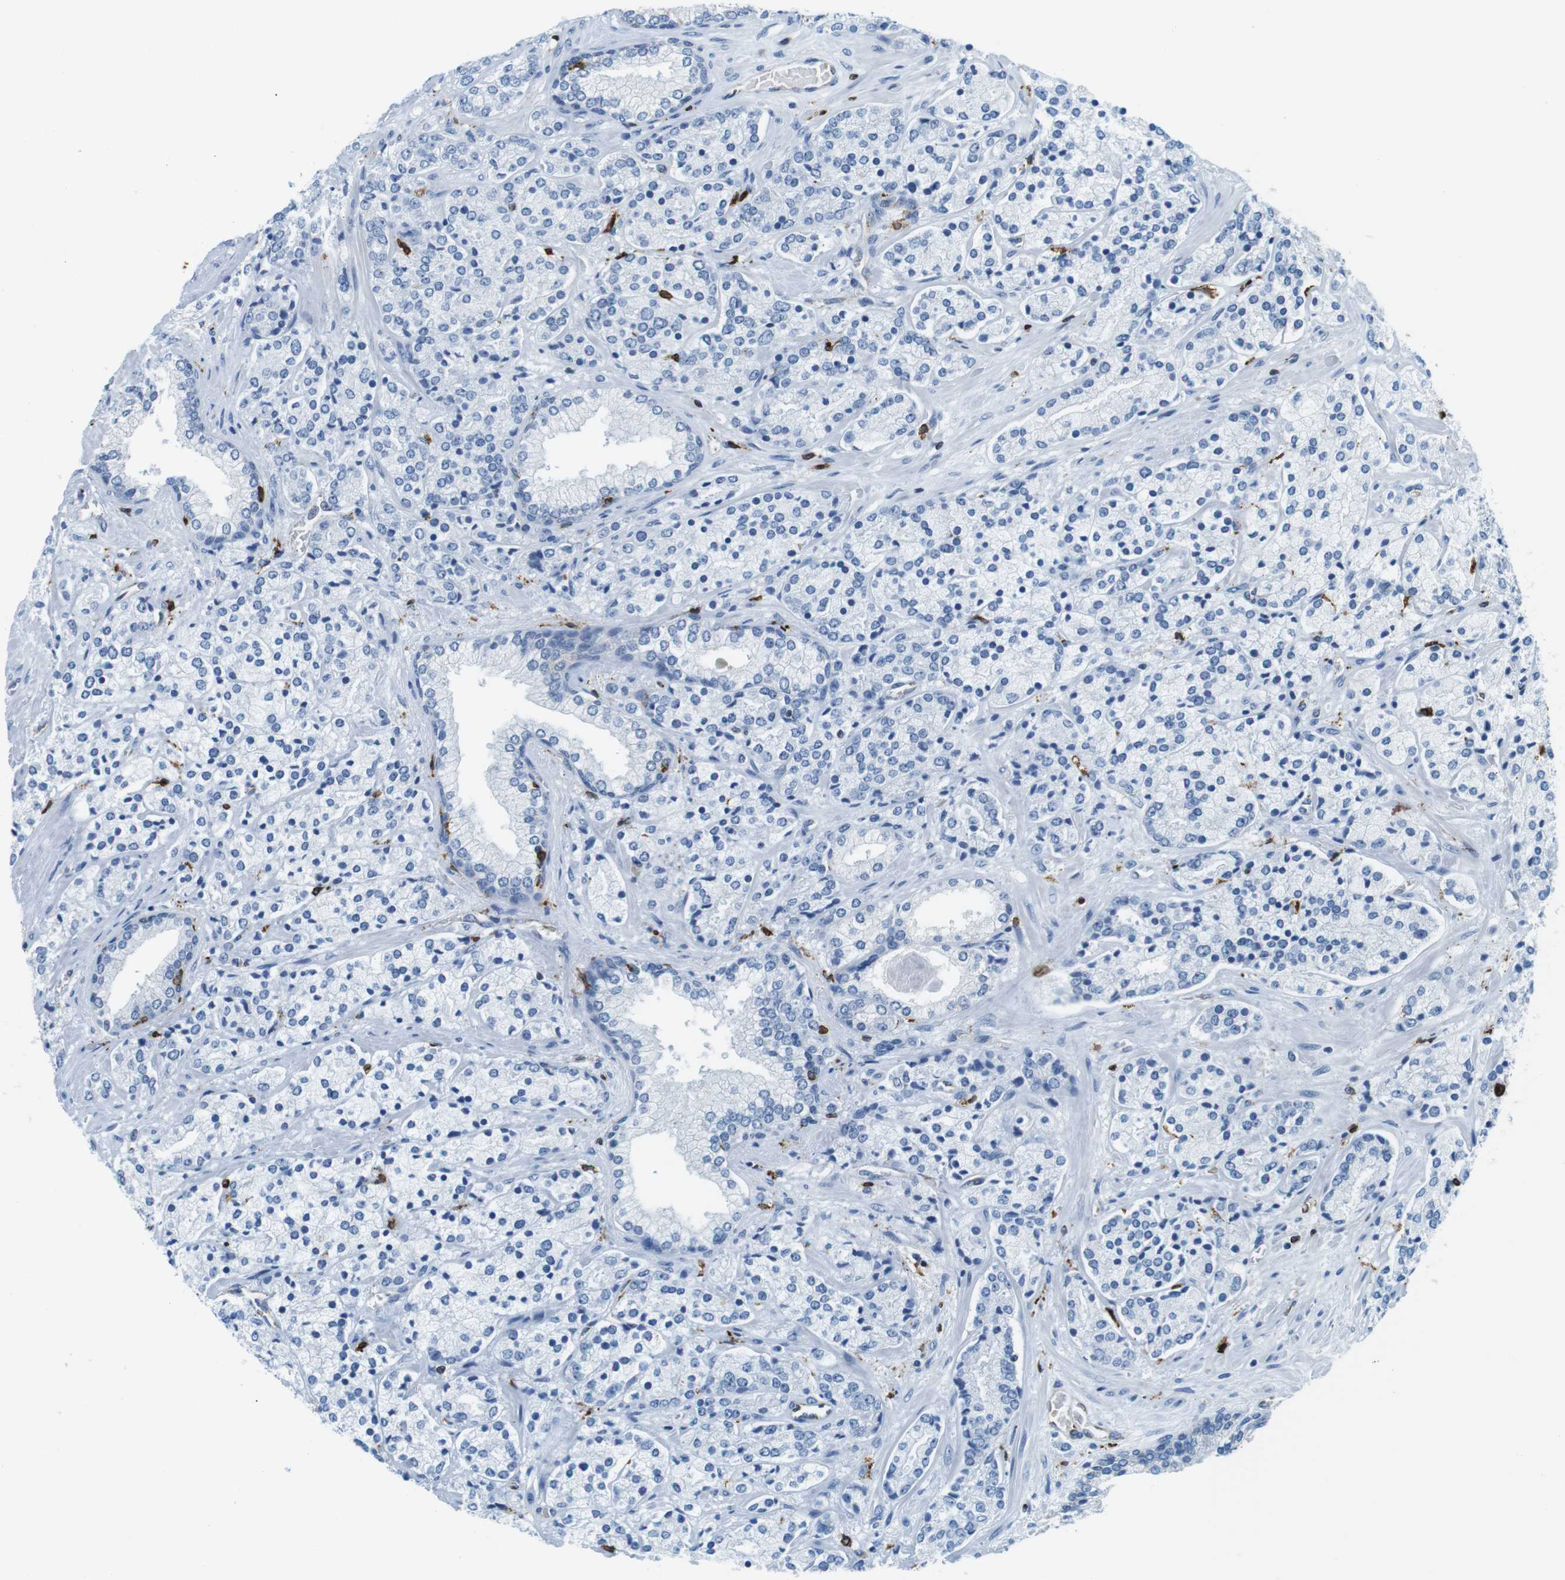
{"staining": {"intensity": "negative", "quantity": "none", "location": "none"}, "tissue": "prostate cancer", "cell_type": "Tumor cells", "image_type": "cancer", "snomed": [{"axis": "morphology", "description": "Adenocarcinoma, High grade"}, {"axis": "topography", "description": "Prostate"}], "caption": "IHC photomicrograph of neoplastic tissue: human prostate high-grade adenocarcinoma stained with DAB (3,3'-diaminobenzidine) demonstrates no significant protein positivity in tumor cells.", "gene": "CIITA", "patient": {"sex": "male", "age": 71}}